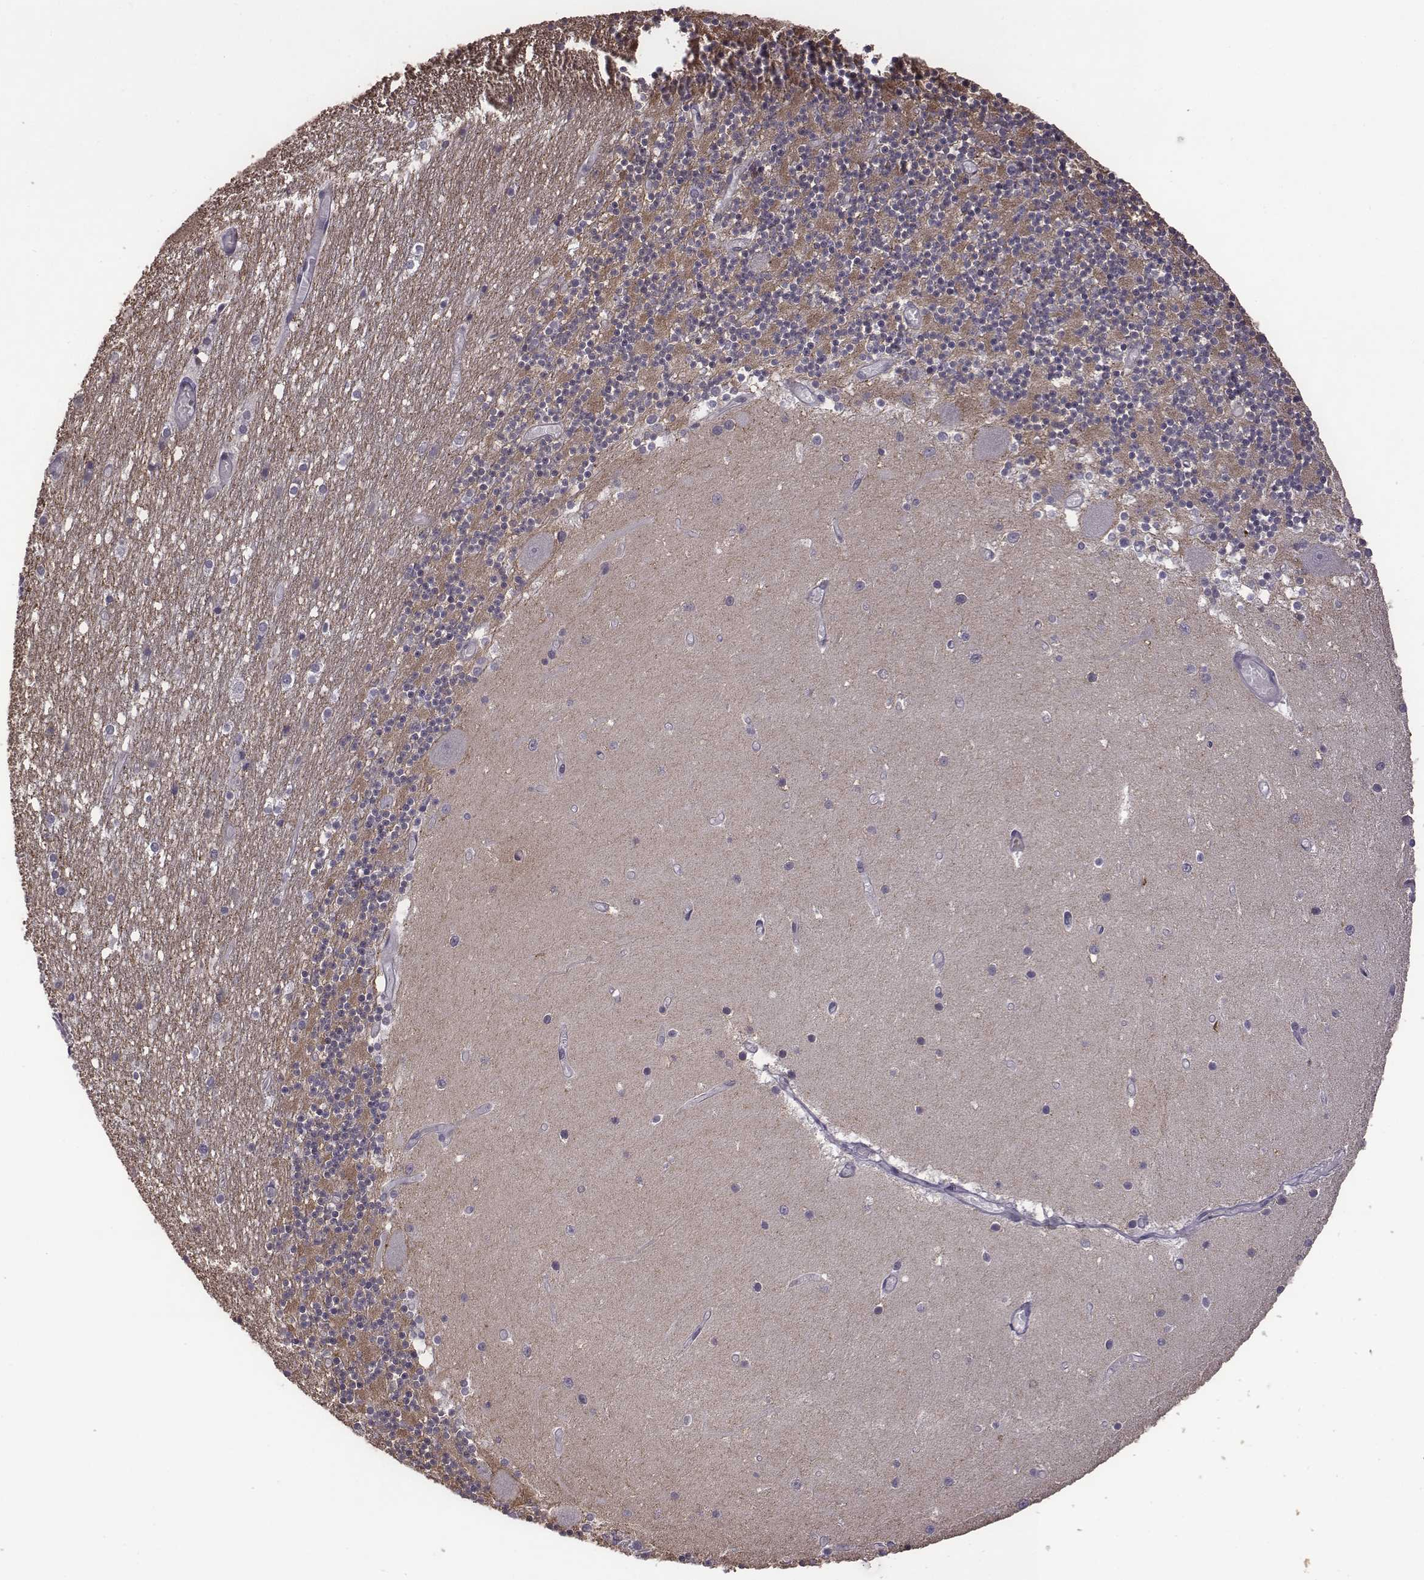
{"staining": {"intensity": "negative", "quantity": "none", "location": "none"}, "tissue": "cerebellum", "cell_type": "Cells in granular layer", "image_type": "normal", "snomed": [{"axis": "morphology", "description": "Normal tissue, NOS"}, {"axis": "topography", "description": "Cerebellum"}], "caption": "Immunohistochemistry histopathology image of normal cerebellum: human cerebellum stained with DAB (3,3'-diaminobenzidine) exhibits no significant protein staining in cells in granular layer.", "gene": "BICDL1", "patient": {"sex": "female", "age": 28}}